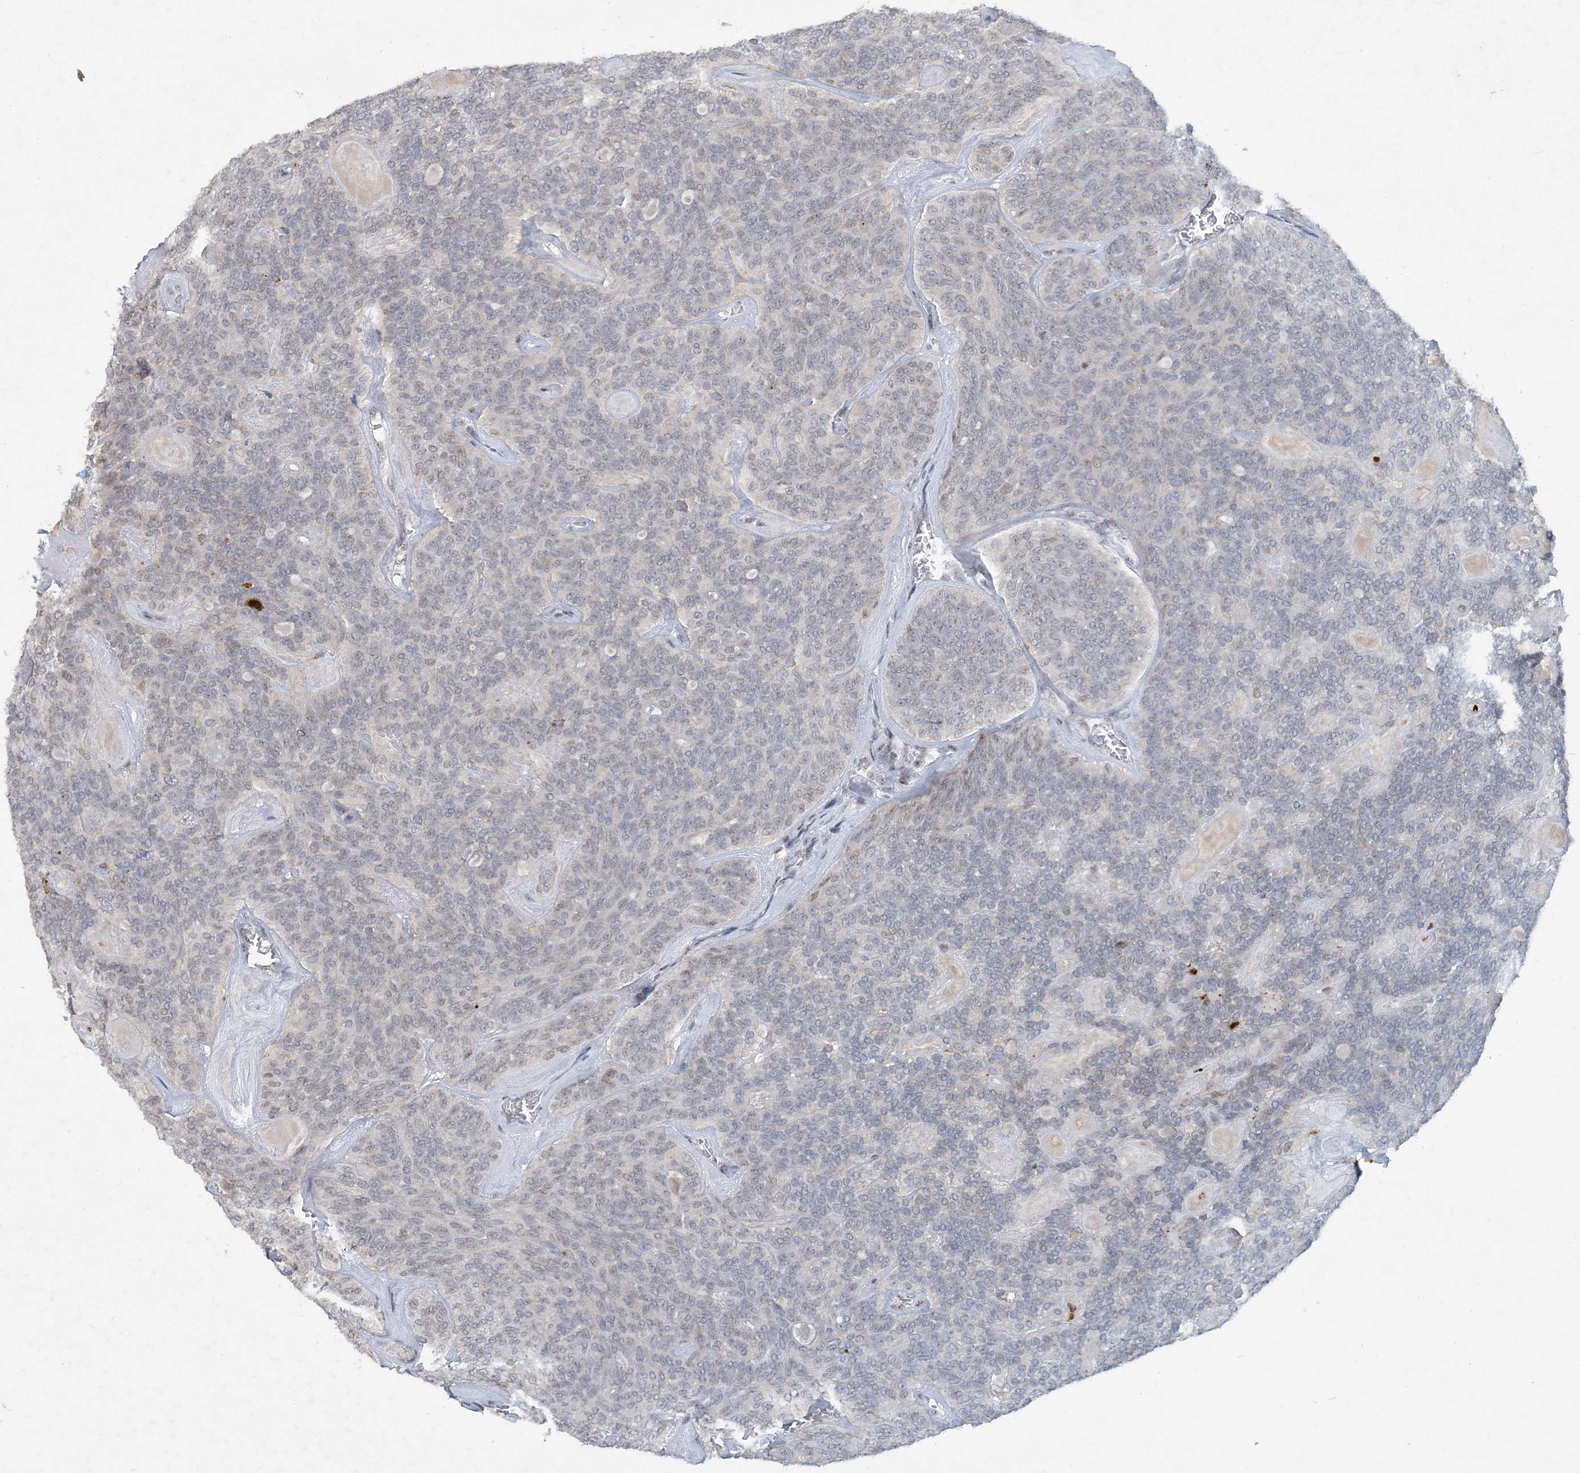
{"staining": {"intensity": "weak", "quantity": "25%-75%", "location": "nuclear"}, "tissue": "head and neck cancer", "cell_type": "Tumor cells", "image_type": "cancer", "snomed": [{"axis": "morphology", "description": "Adenocarcinoma, NOS"}, {"axis": "topography", "description": "Head-Neck"}], "caption": "Protein staining exhibits weak nuclear positivity in approximately 25%-75% of tumor cells in head and neck cancer (adenocarcinoma). Using DAB (brown) and hematoxylin (blue) stains, captured at high magnification using brightfield microscopy.", "gene": "GIN1", "patient": {"sex": "male", "age": 66}}